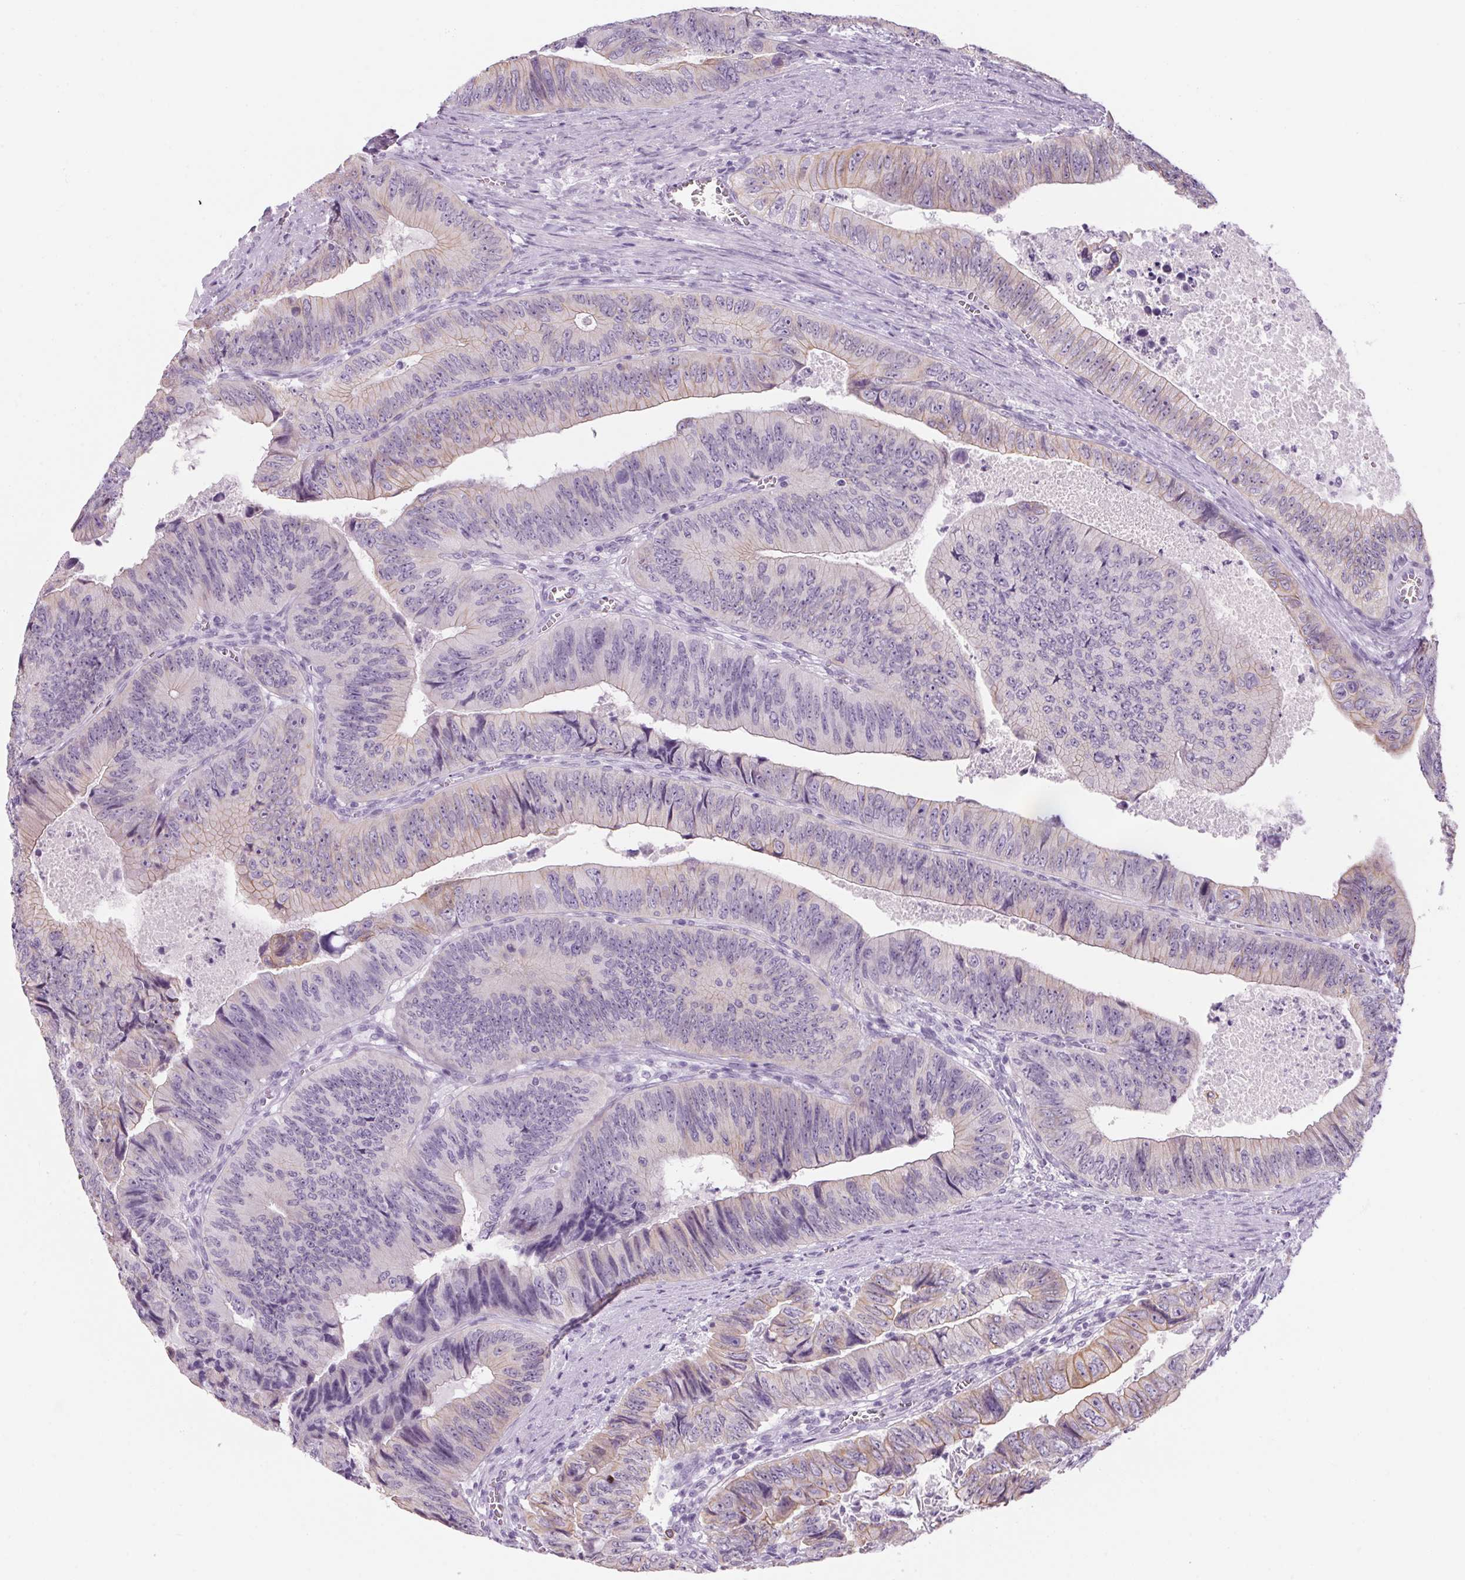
{"staining": {"intensity": "weak", "quantity": "25%-75%", "location": "cytoplasmic/membranous"}, "tissue": "colorectal cancer", "cell_type": "Tumor cells", "image_type": "cancer", "snomed": [{"axis": "morphology", "description": "Adenocarcinoma, NOS"}, {"axis": "topography", "description": "Colon"}], "caption": "DAB immunohistochemical staining of human adenocarcinoma (colorectal) demonstrates weak cytoplasmic/membranous protein staining in about 25%-75% of tumor cells.", "gene": "RPTN", "patient": {"sex": "female", "age": 84}}